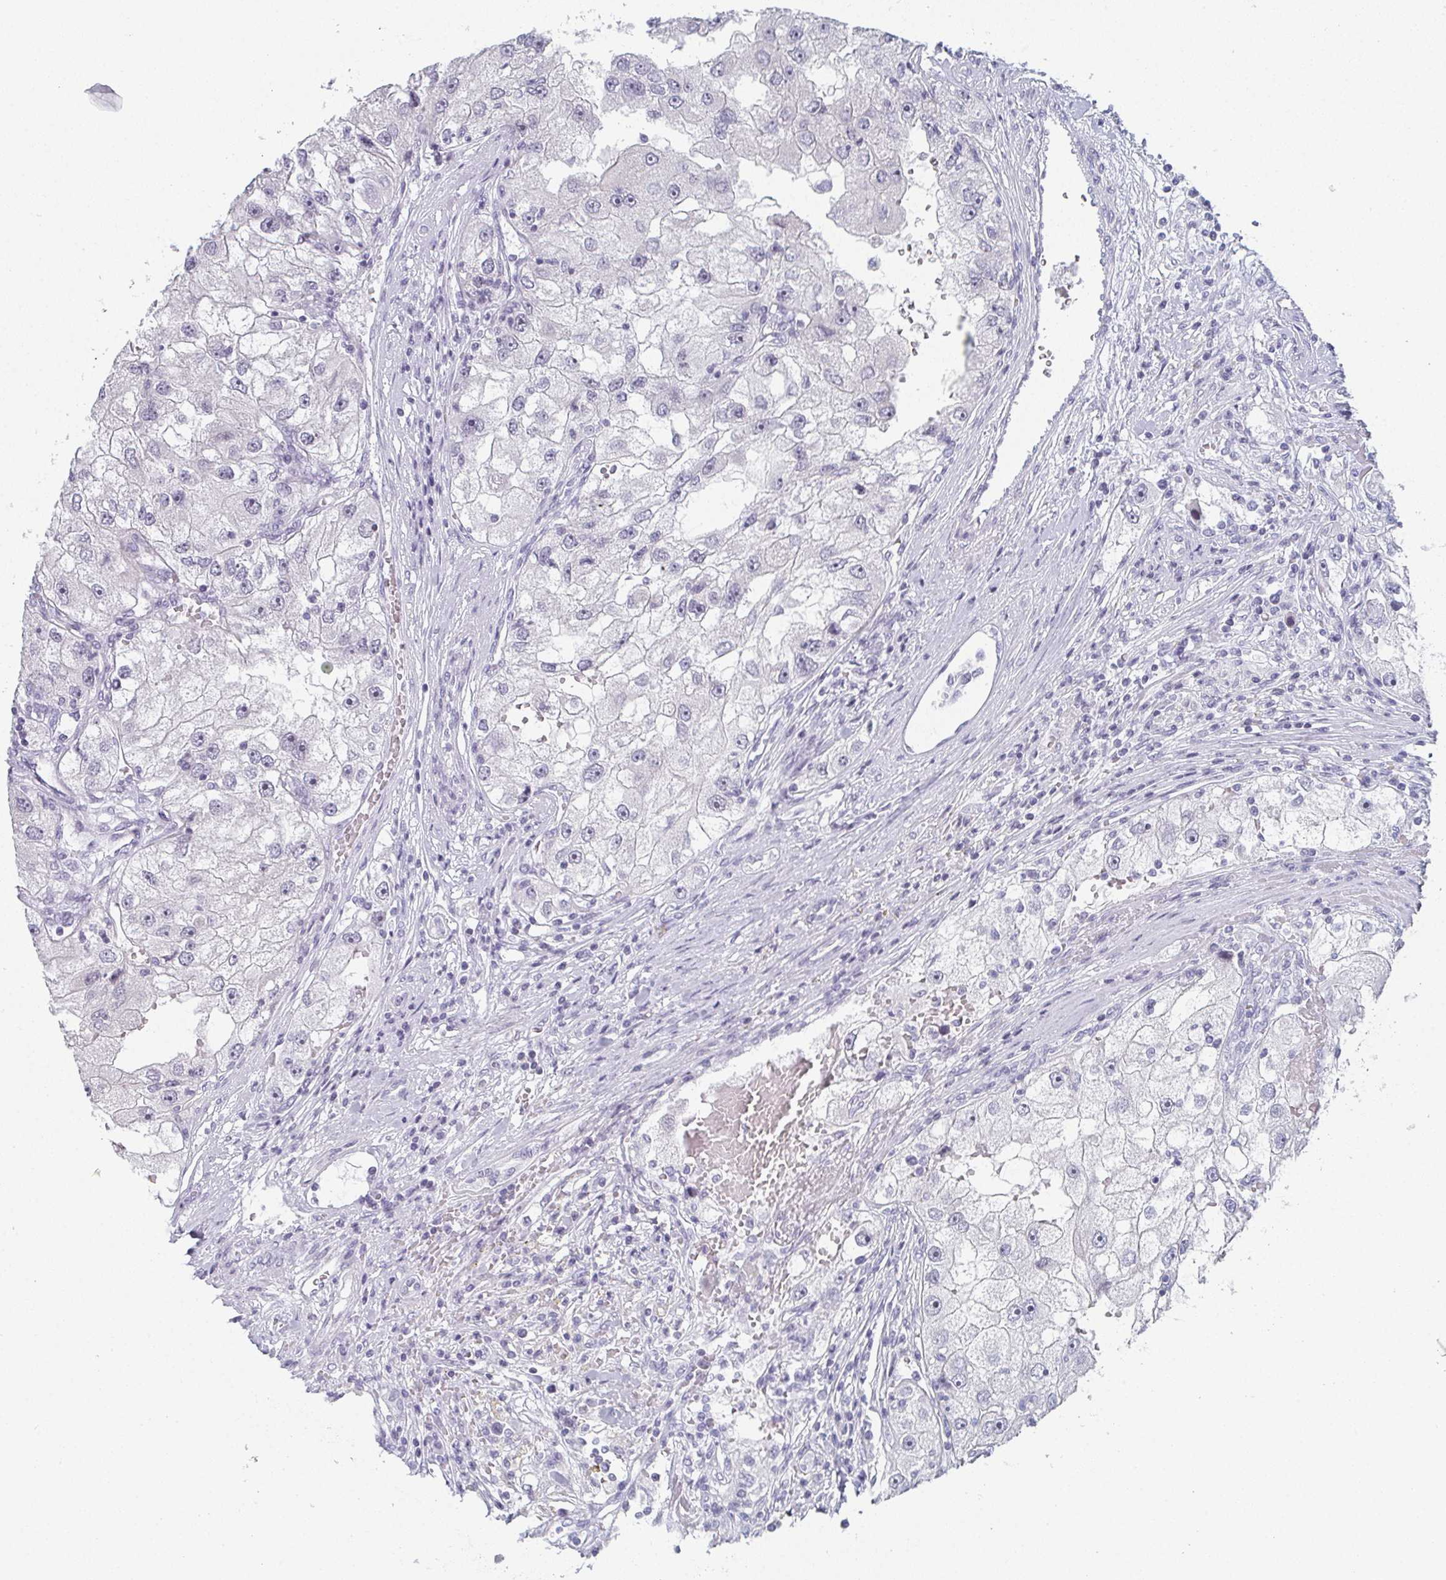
{"staining": {"intensity": "negative", "quantity": "none", "location": "none"}, "tissue": "renal cancer", "cell_type": "Tumor cells", "image_type": "cancer", "snomed": [{"axis": "morphology", "description": "Adenocarcinoma, NOS"}, {"axis": "topography", "description": "Kidney"}], "caption": "This micrograph is of renal cancer (adenocarcinoma) stained with immunohistochemistry (IHC) to label a protein in brown with the nuclei are counter-stained blue. There is no positivity in tumor cells. (Brightfield microscopy of DAB immunohistochemistry (IHC) at high magnification).", "gene": "PYCR3", "patient": {"sex": "male", "age": 63}}